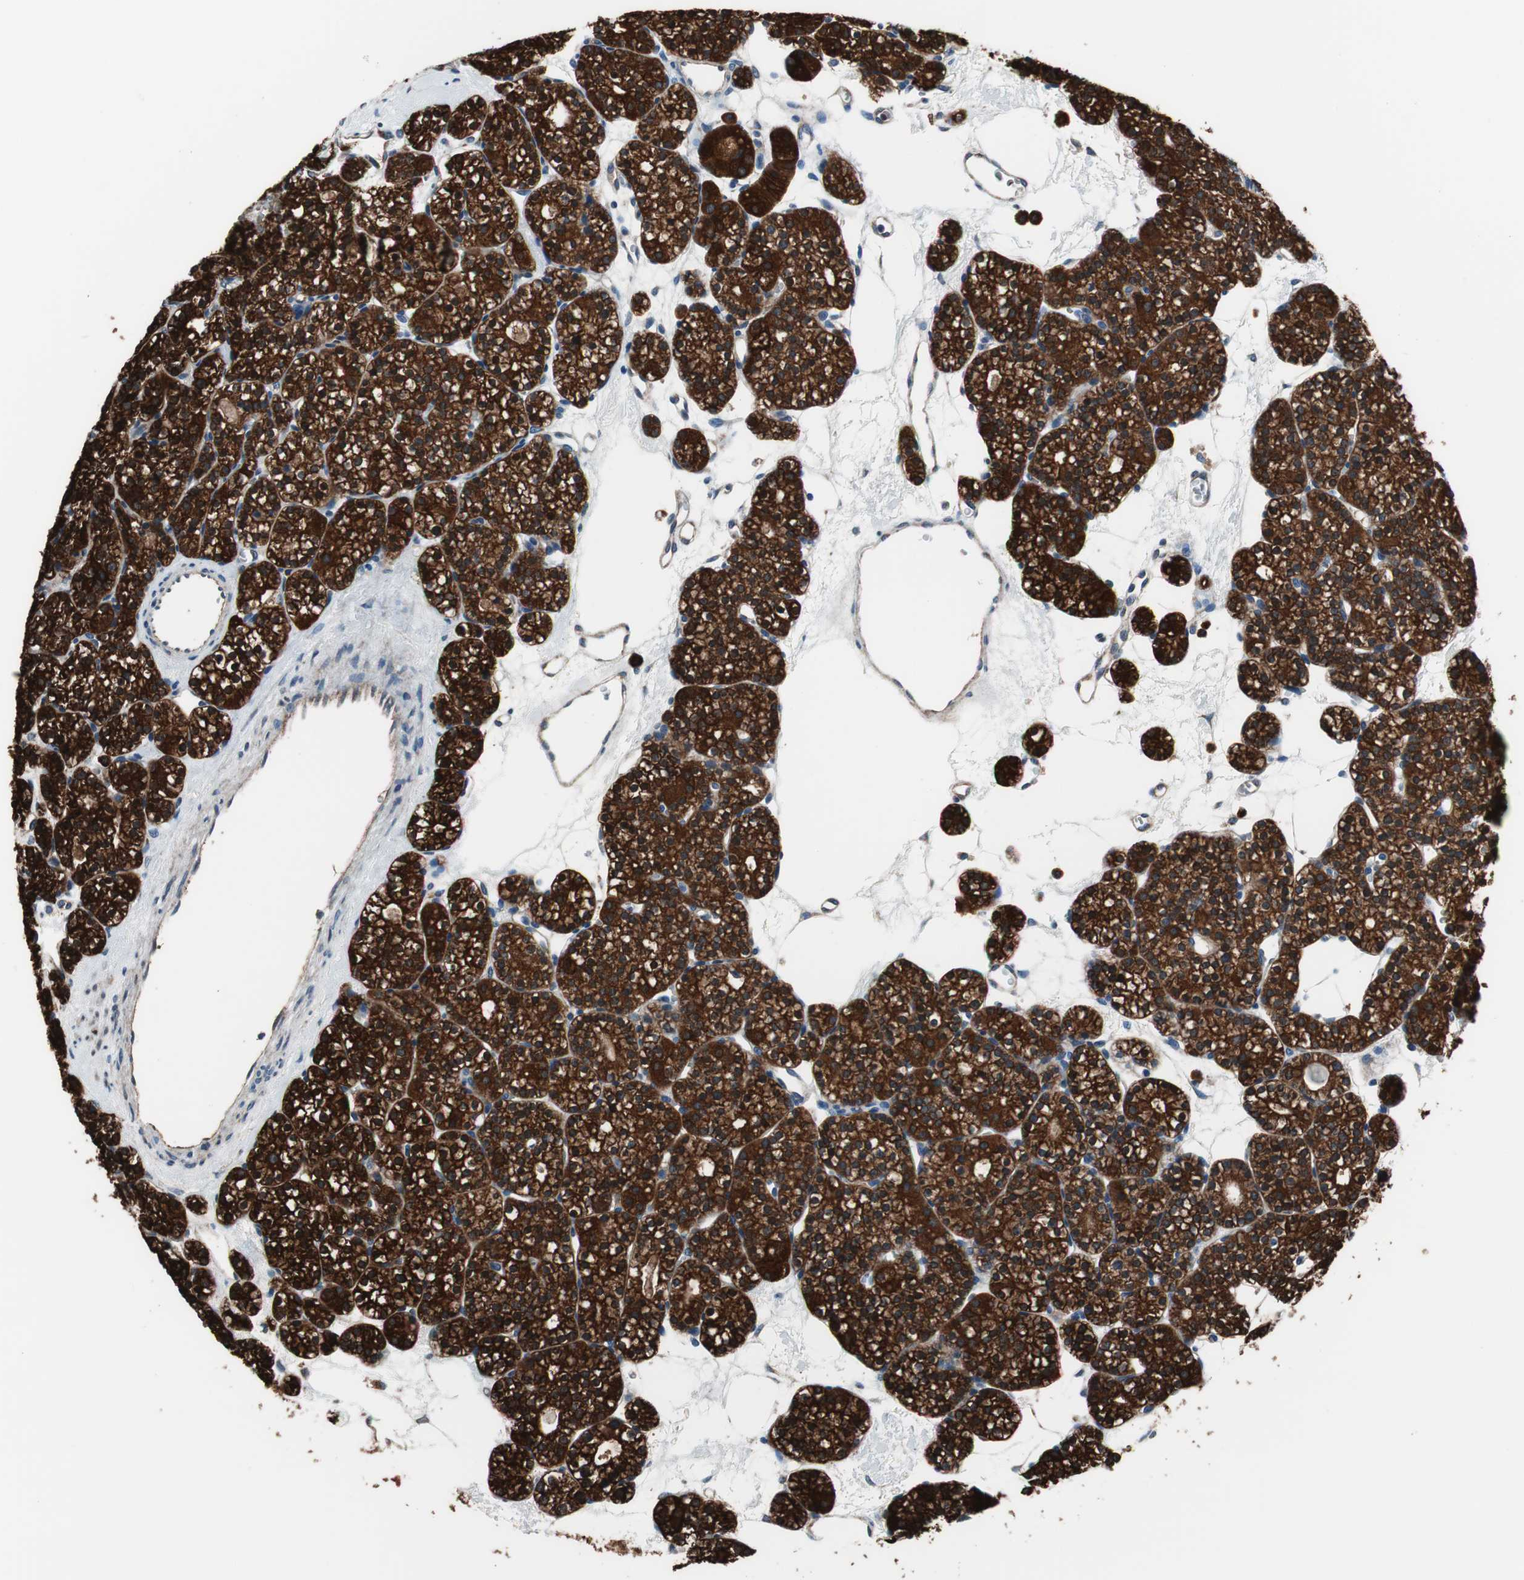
{"staining": {"intensity": "strong", "quantity": ">75%", "location": "cytoplasmic/membranous"}, "tissue": "parathyroid gland", "cell_type": "Glandular cells", "image_type": "normal", "snomed": [{"axis": "morphology", "description": "Normal tissue, NOS"}, {"axis": "topography", "description": "Parathyroid gland"}], "caption": "Protein expression analysis of normal parathyroid gland demonstrates strong cytoplasmic/membranous expression in approximately >75% of glandular cells.", "gene": "PRDX2", "patient": {"sex": "female", "age": 64}}